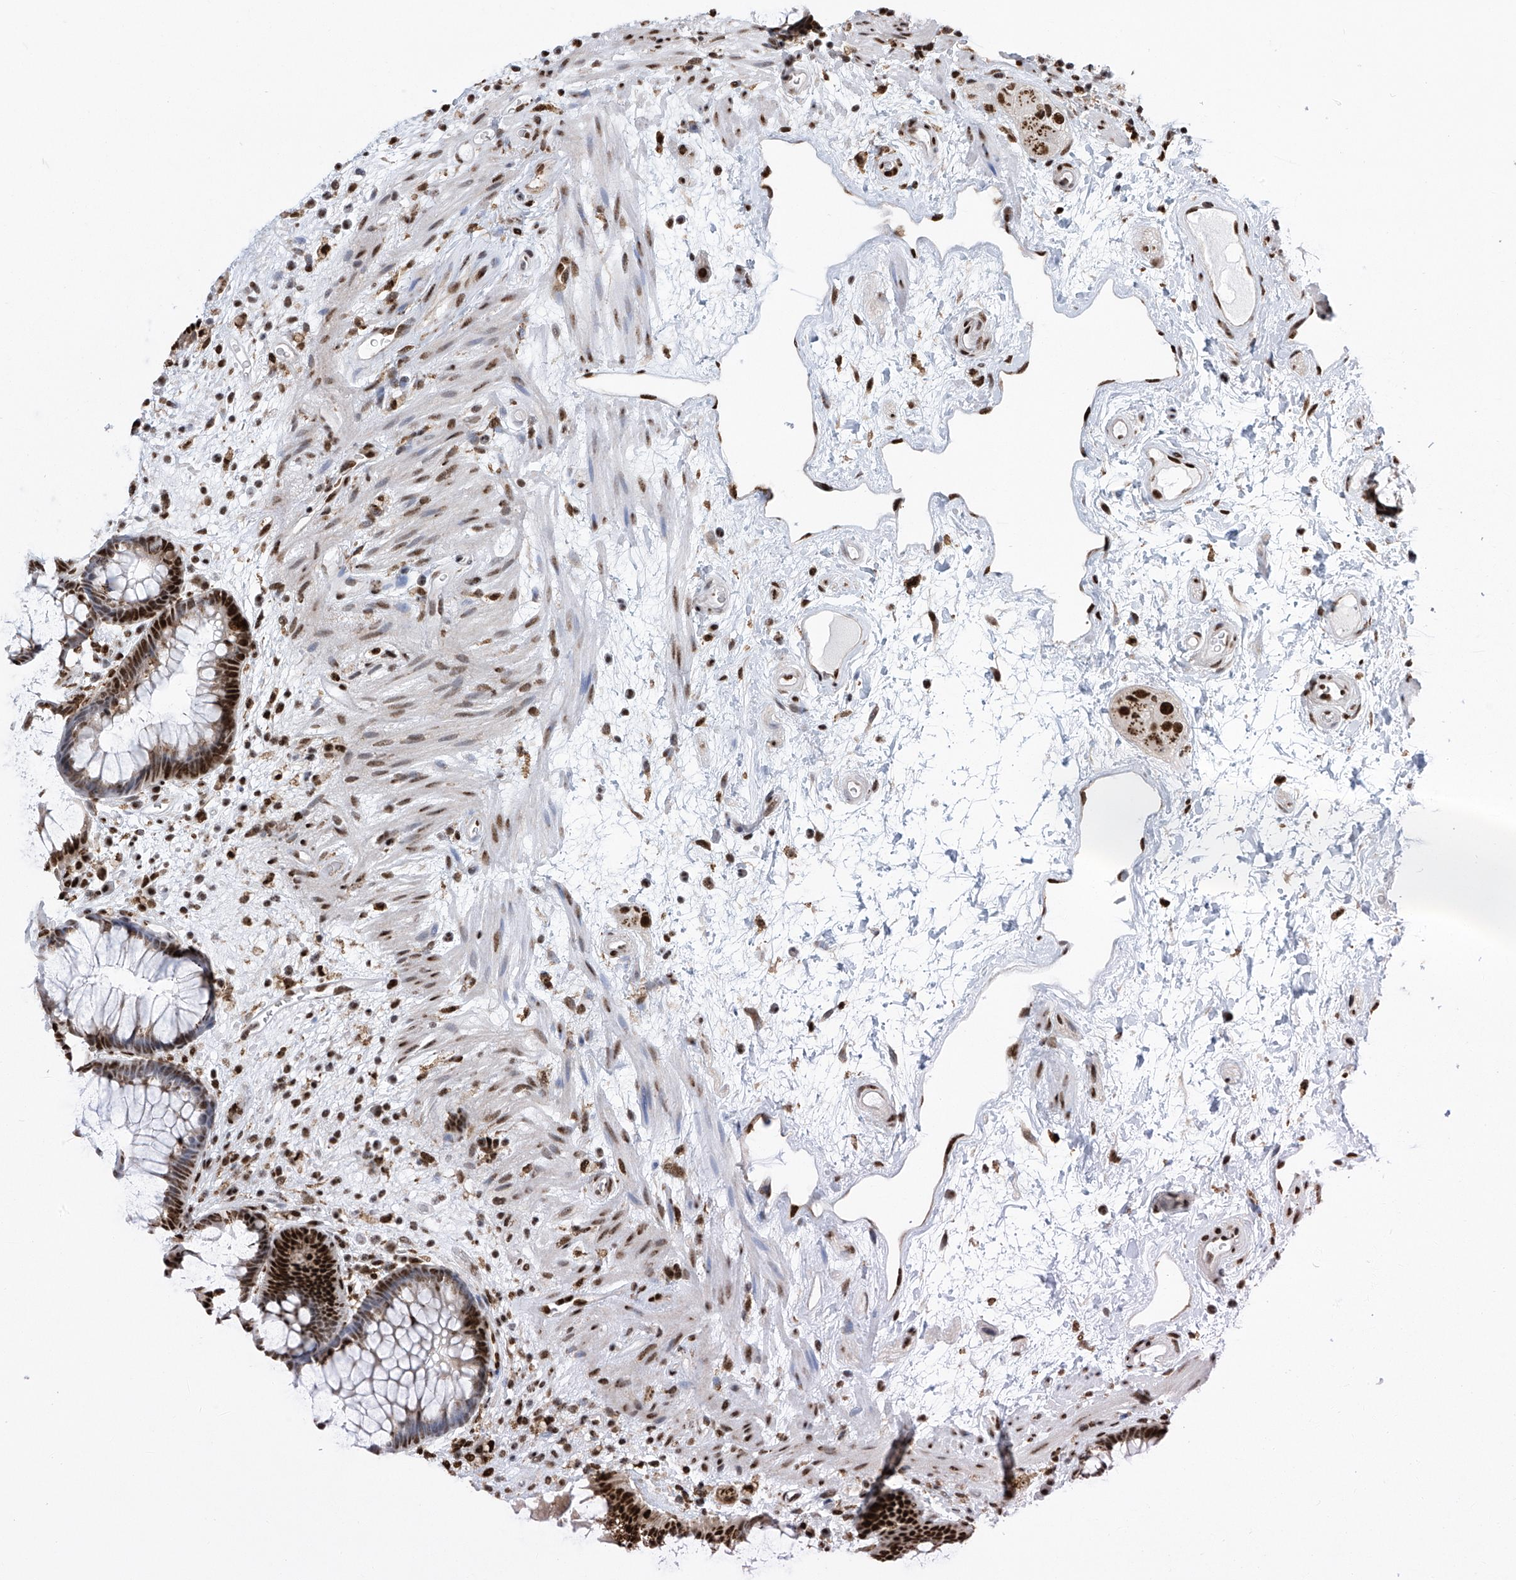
{"staining": {"intensity": "strong", "quantity": "25%-75%", "location": "nuclear"}, "tissue": "rectum", "cell_type": "Glandular cells", "image_type": "normal", "snomed": [{"axis": "morphology", "description": "Normal tissue, NOS"}, {"axis": "topography", "description": "Rectum"}], "caption": "The image reveals staining of unremarkable rectum, revealing strong nuclear protein positivity (brown color) within glandular cells.", "gene": "APLF", "patient": {"sex": "male", "age": 51}}